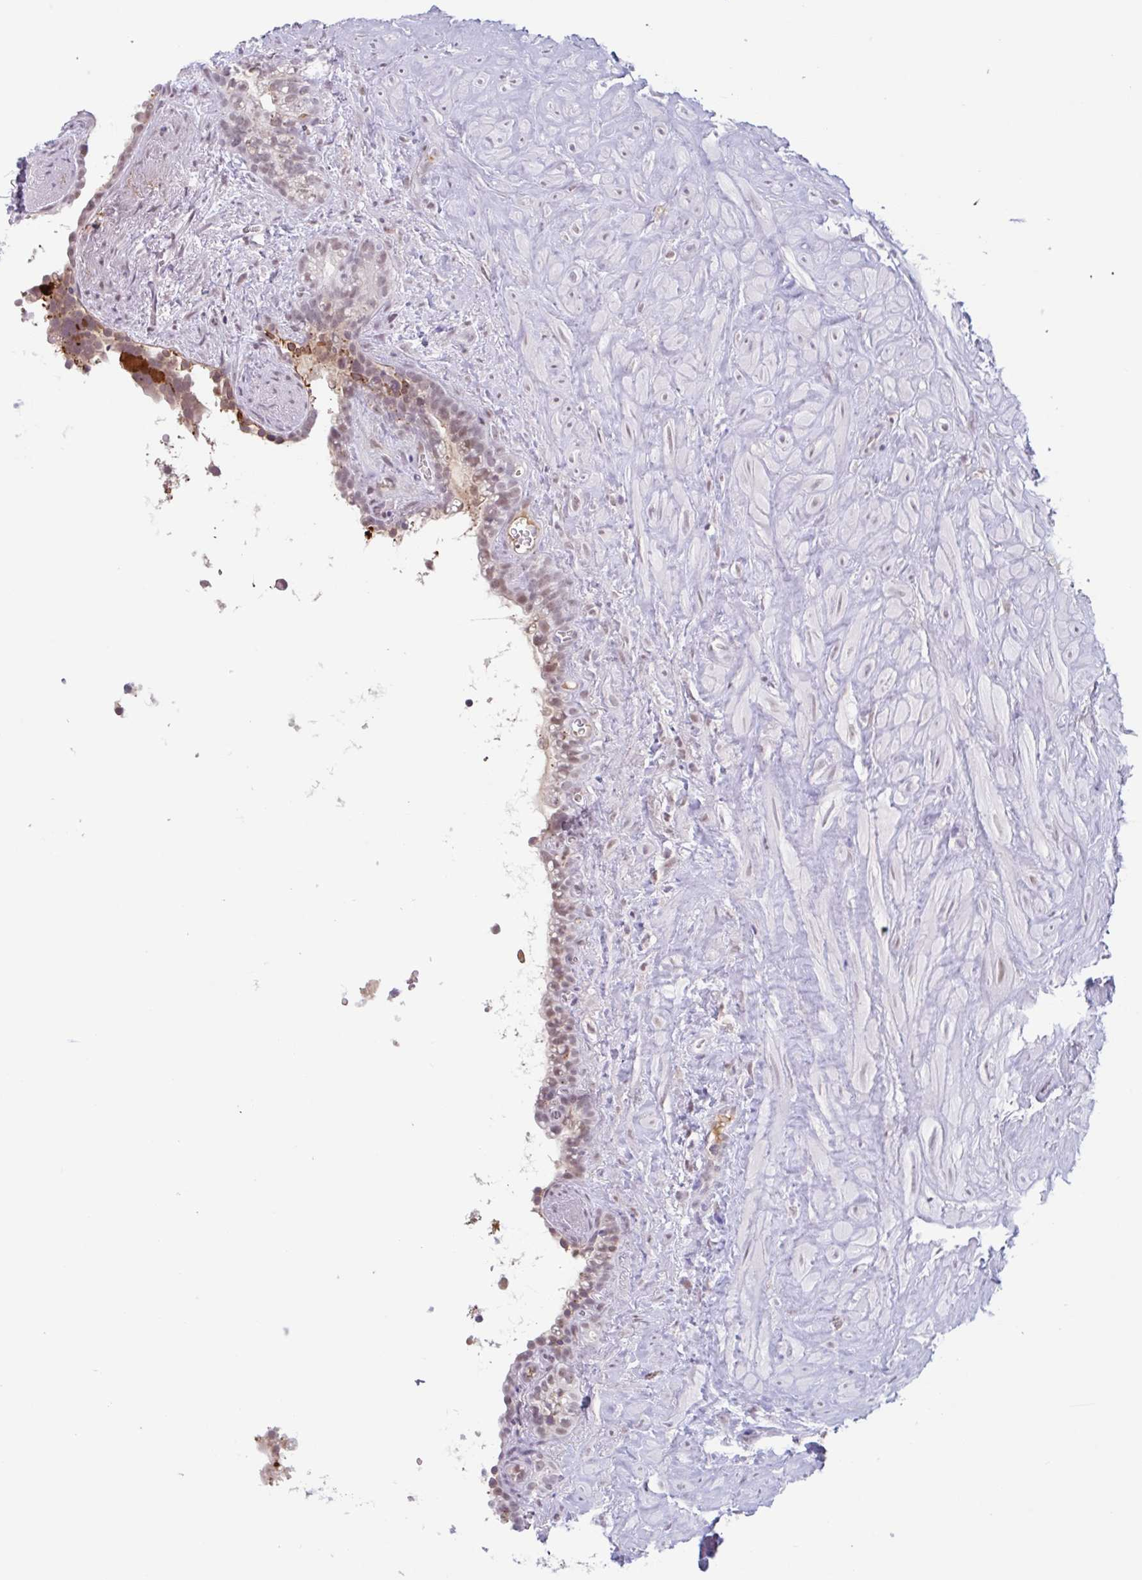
{"staining": {"intensity": "moderate", "quantity": "25%-75%", "location": "nuclear"}, "tissue": "seminal vesicle", "cell_type": "Glandular cells", "image_type": "normal", "snomed": [{"axis": "morphology", "description": "Normal tissue, NOS"}, {"axis": "topography", "description": "Seminal veicle"}], "caption": "Immunohistochemical staining of unremarkable seminal vesicle displays 25%-75% levels of moderate nuclear protein expression in approximately 25%-75% of glandular cells.", "gene": "PLG", "patient": {"sex": "male", "age": 76}}